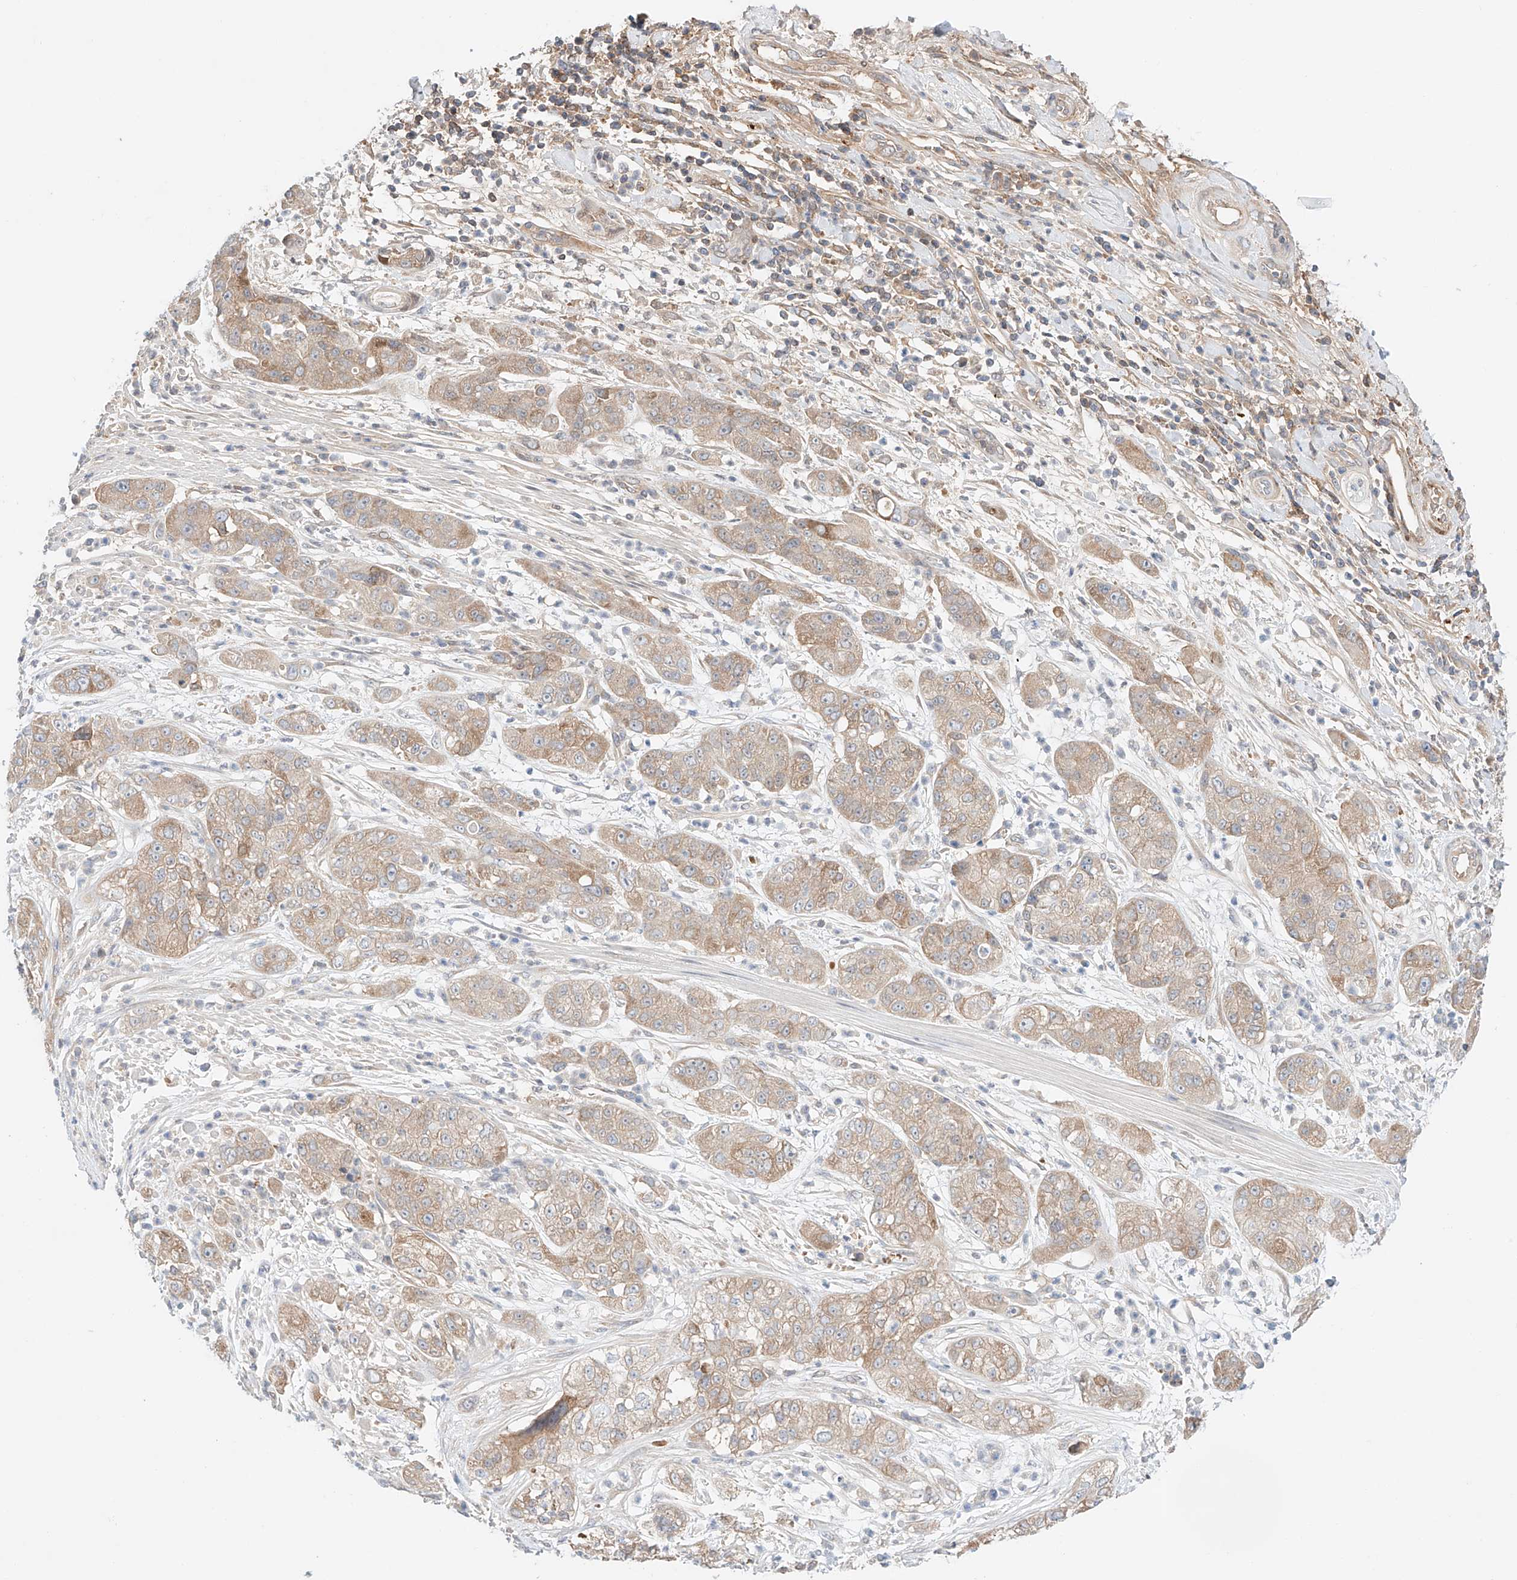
{"staining": {"intensity": "weak", "quantity": ">75%", "location": "cytoplasmic/membranous"}, "tissue": "pancreatic cancer", "cell_type": "Tumor cells", "image_type": "cancer", "snomed": [{"axis": "morphology", "description": "Adenocarcinoma, NOS"}, {"axis": "topography", "description": "Pancreas"}], "caption": "Immunohistochemistry (IHC) of pancreatic adenocarcinoma shows low levels of weak cytoplasmic/membranous positivity in approximately >75% of tumor cells. (DAB (3,3'-diaminobenzidine) IHC with brightfield microscopy, high magnification).", "gene": "PGGT1B", "patient": {"sex": "female", "age": 78}}